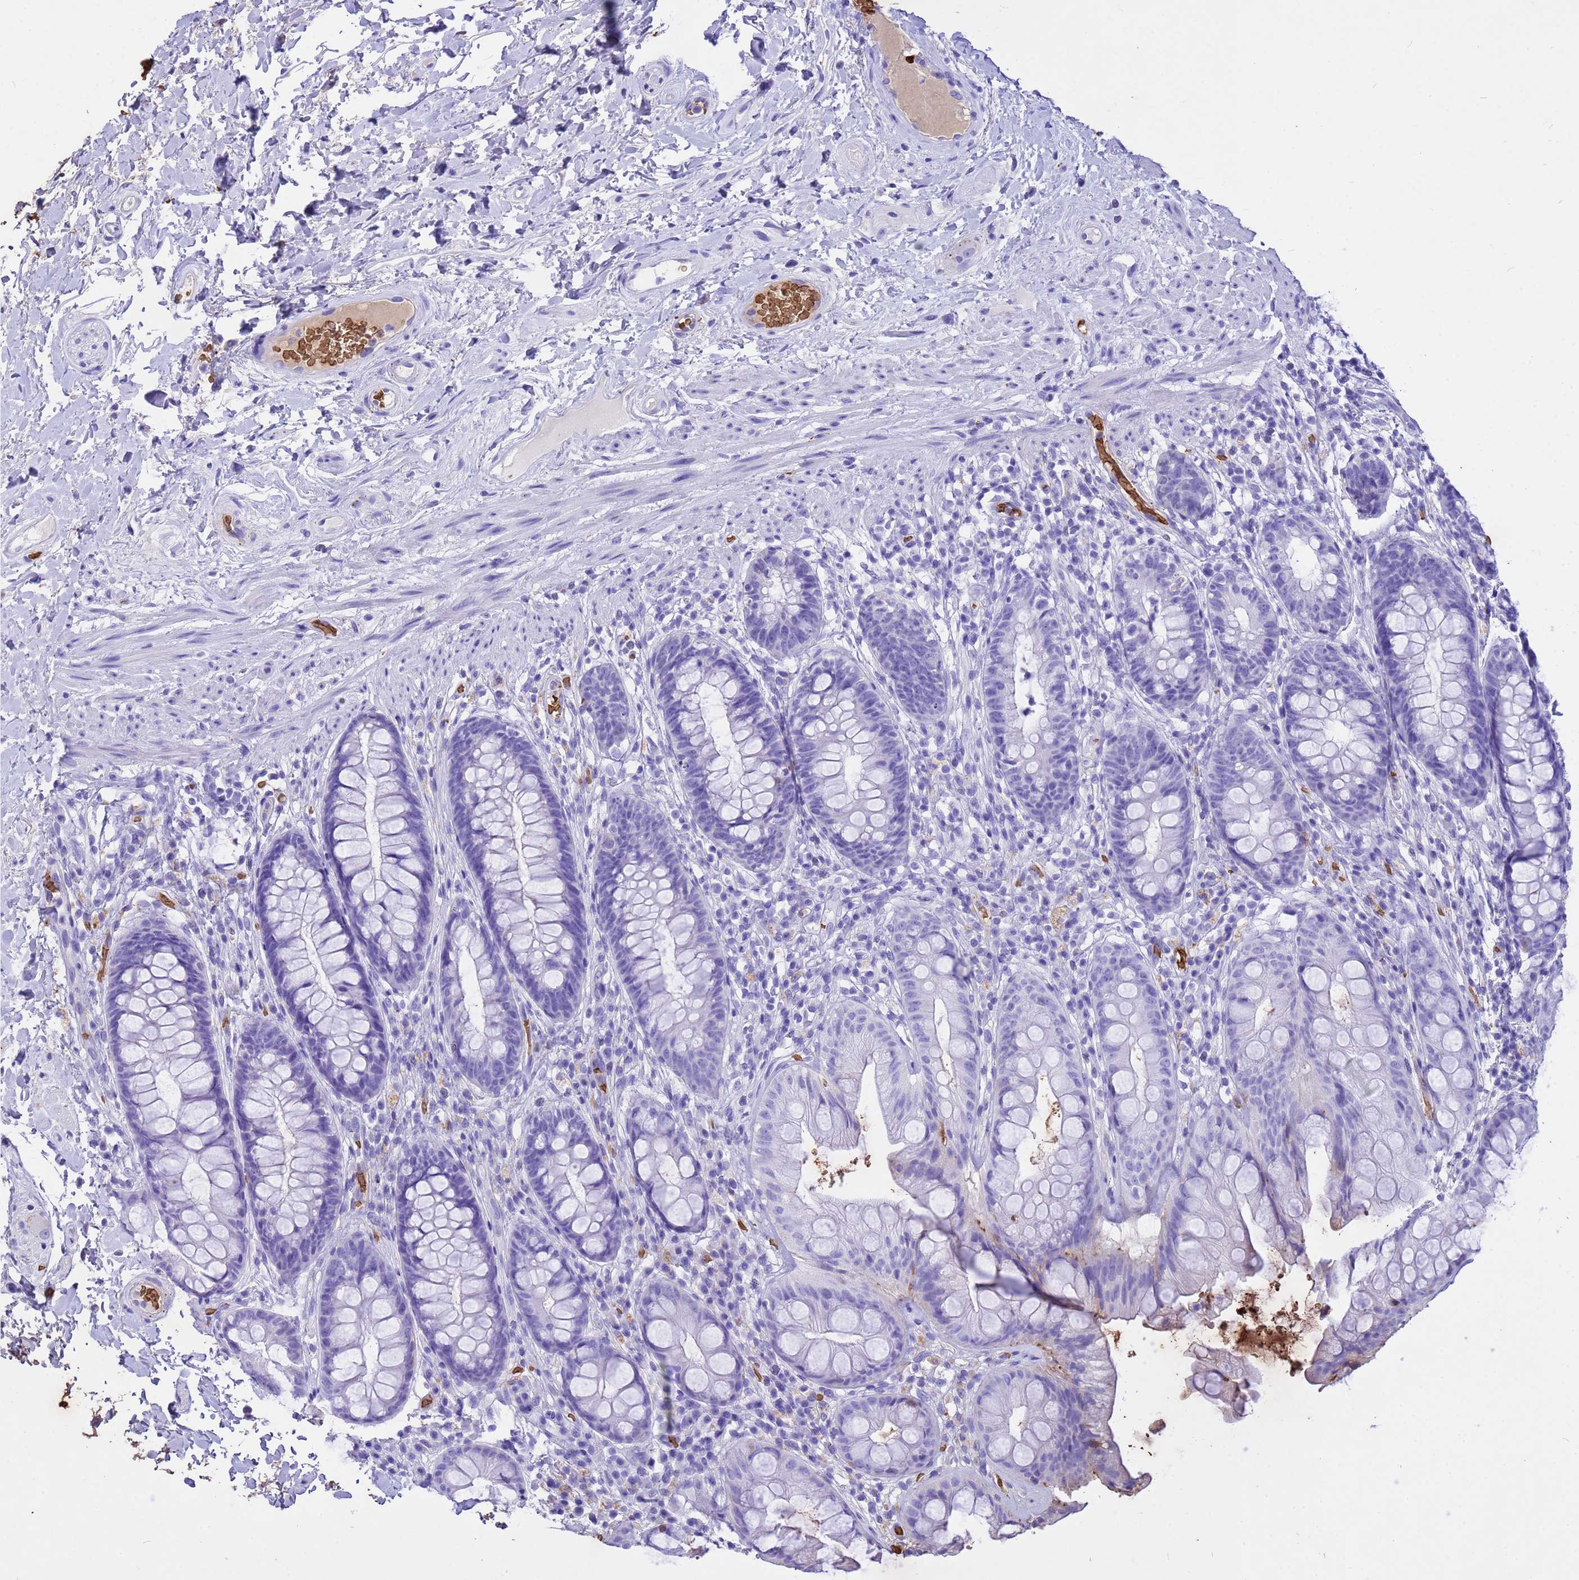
{"staining": {"intensity": "weak", "quantity": "<25%", "location": "cytoplasmic/membranous"}, "tissue": "rectum", "cell_type": "Glandular cells", "image_type": "normal", "snomed": [{"axis": "morphology", "description": "Normal tissue, NOS"}, {"axis": "topography", "description": "Rectum"}], "caption": "The histopathology image reveals no staining of glandular cells in normal rectum. The staining is performed using DAB brown chromogen with nuclei counter-stained in using hematoxylin.", "gene": "HBA1", "patient": {"sex": "male", "age": 74}}